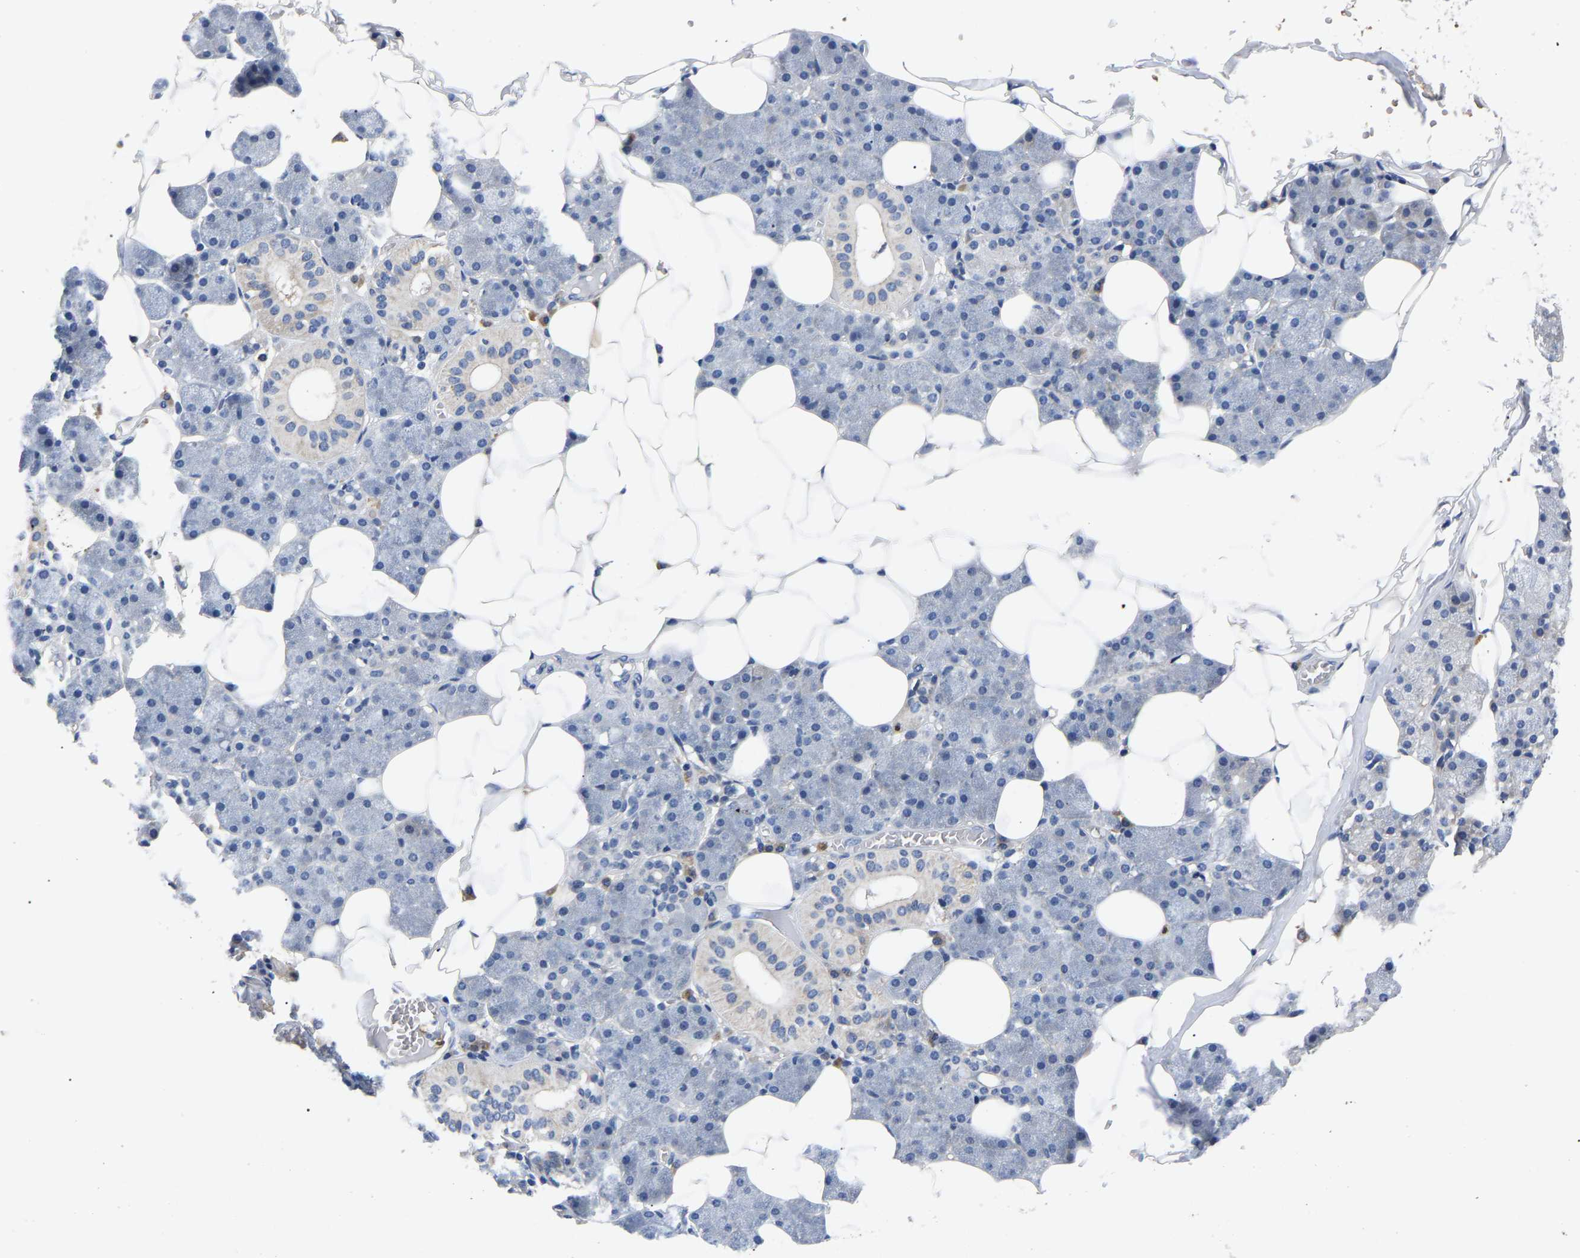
{"staining": {"intensity": "moderate", "quantity": "<25%", "location": "cytoplasmic/membranous"}, "tissue": "salivary gland", "cell_type": "Glandular cells", "image_type": "normal", "snomed": [{"axis": "morphology", "description": "Normal tissue, NOS"}, {"axis": "topography", "description": "Salivary gland"}], "caption": "Immunohistochemistry (IHC) image of normal human salivary gland stained for a protein (brown), which displays low levels of moderate cytoplasmic/membranous positivity in approximately <25% of glandular cells.", "gene": "TOR1B", "patient": {"sex": "female", "age": 33}}